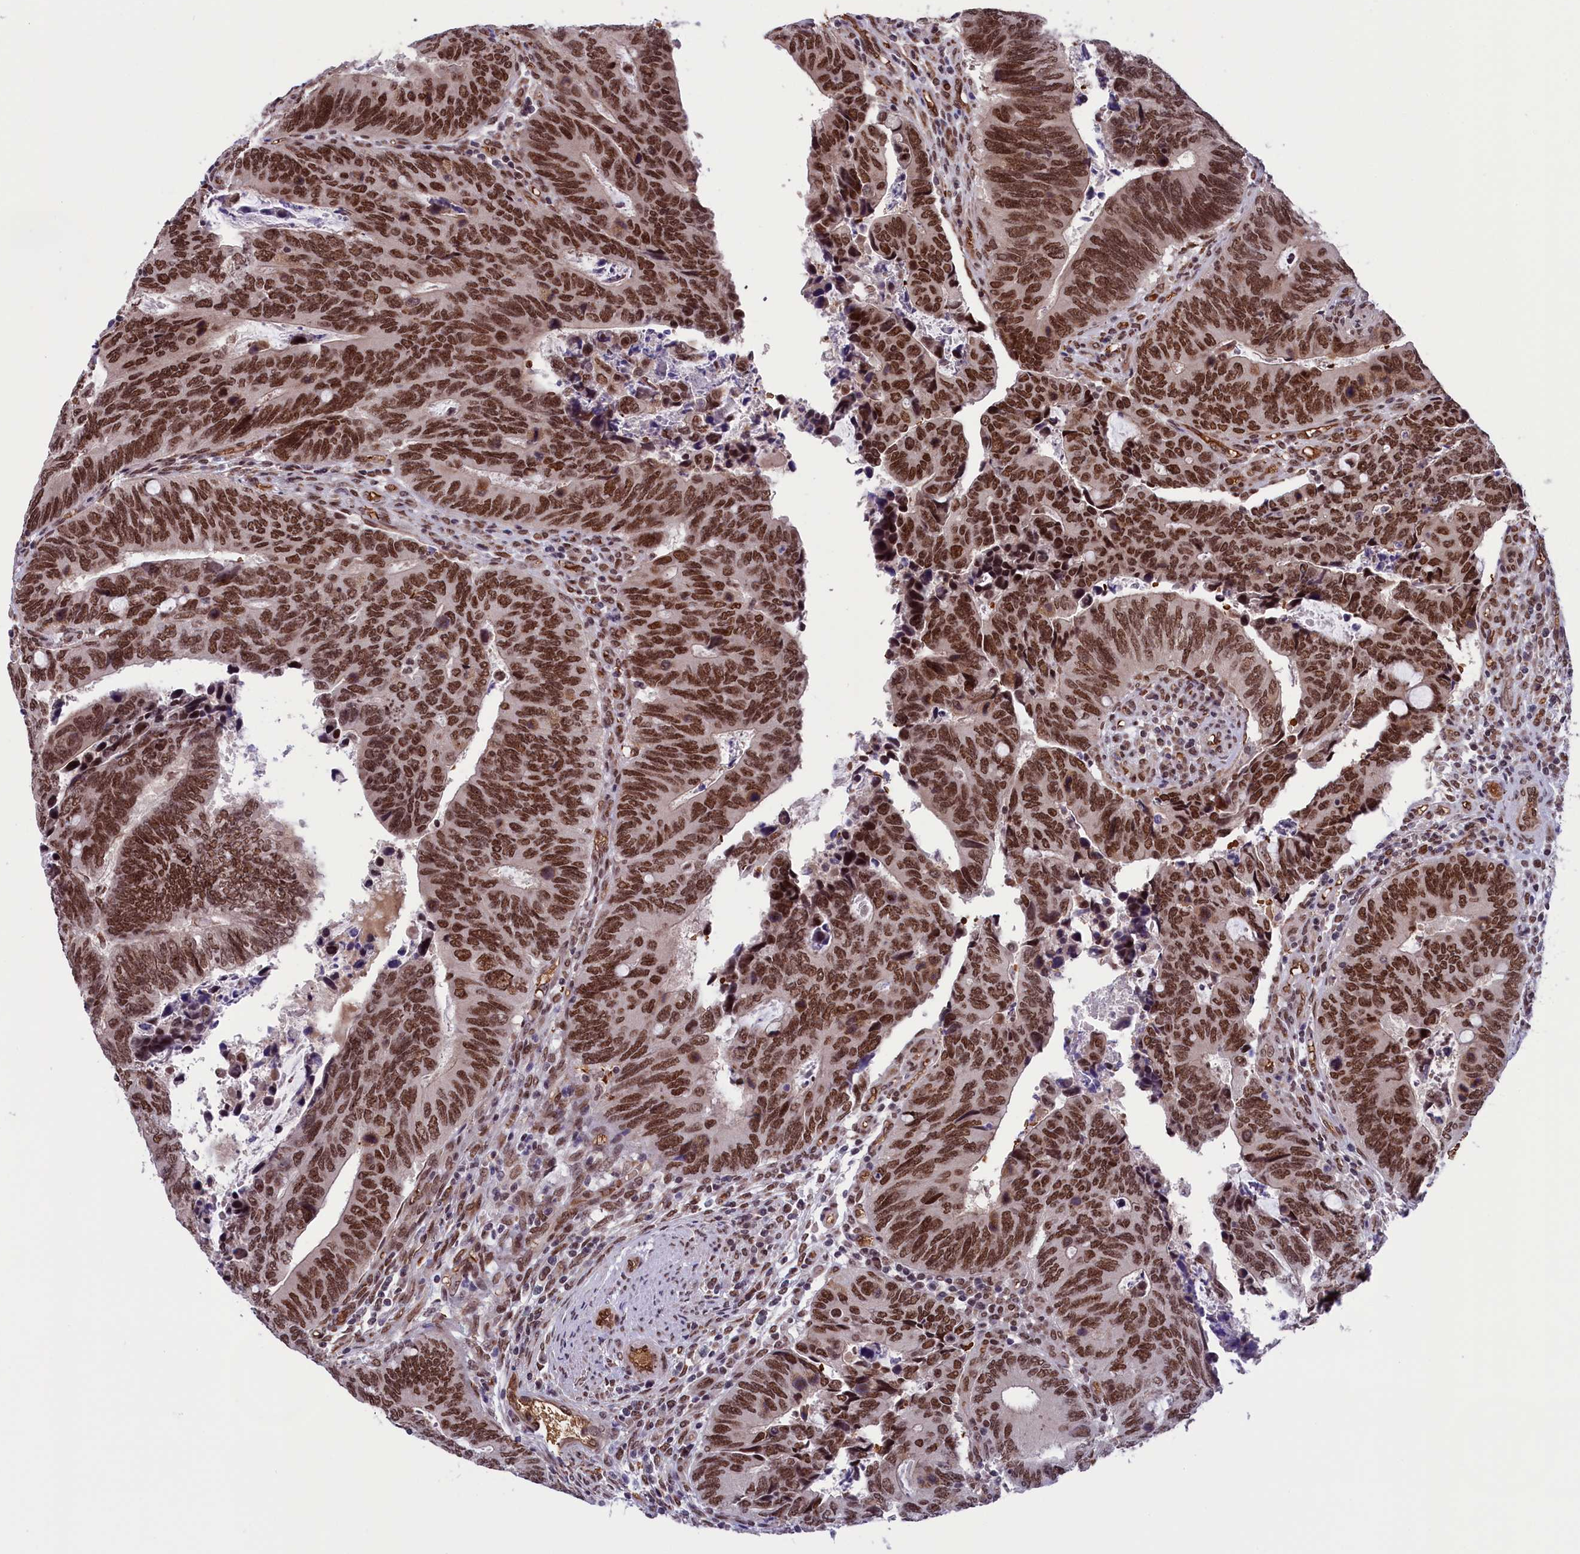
{"staining": {"intensity": "moderate", "quantity": ">75%", "location": "nuclear"}, "tissue": "colorectal cancer", "cell_type": "Tumor cells", "image_type": "cancer", "snomed": [{"axis": "morphology", "description": "Adenocarcinoma, NOS"}, {"axis": "topography", "description": "Colon"}], "caption": "A brown stain shows moderate nuclear positivity of a protein in human colorectal adenocarcinoma tumor cells. The protein of interest is stained brown, and the nuclei are stained in blue (DAB (3,3'-diaminobenzidine) IHC with brightfield microscopy, high magnification).", "gene": "MPHOSPH8", "patient": {"sex": "male", "age": 87}}